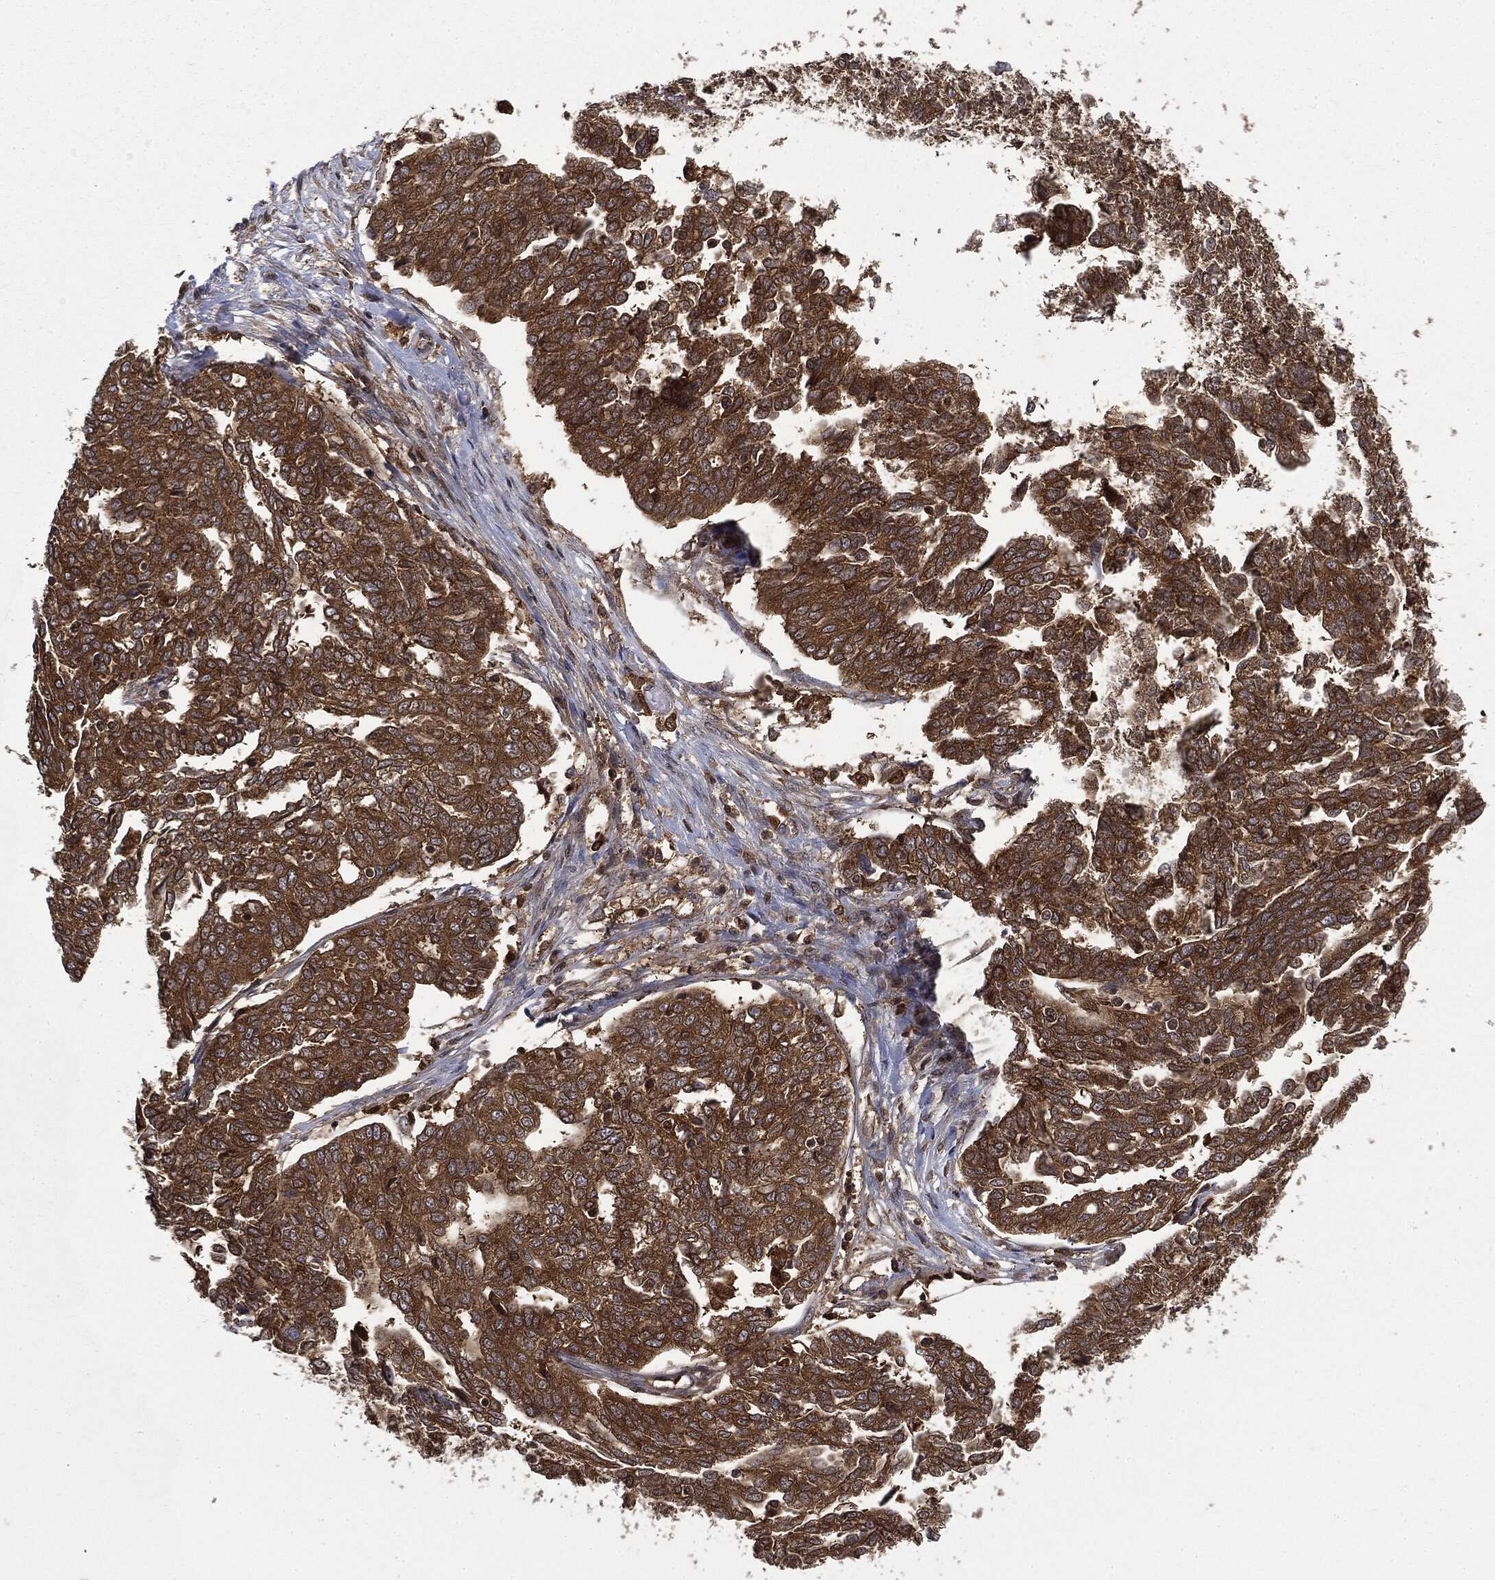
{"staining": {"intensity": "strong", "quantity": ">75%", "location": "cytoplasmic/membranous"}, "tissue": "ovarian cancer", "cell_type": "Tumor cells", "image_type": "cancer", "snomed": [{"axis": "morphology", "description": "Cystadenocarcinoma, serous, NOS"}, {"axis": "topography", "description": "Ovary"}], "caption": "Ovarian cancer (serous cystadenocarcinoma) stained with a protein marker displays strong staining in tumor cells.", "gene": "SNX5", "patient": {"sex": "female", "age": 67}}